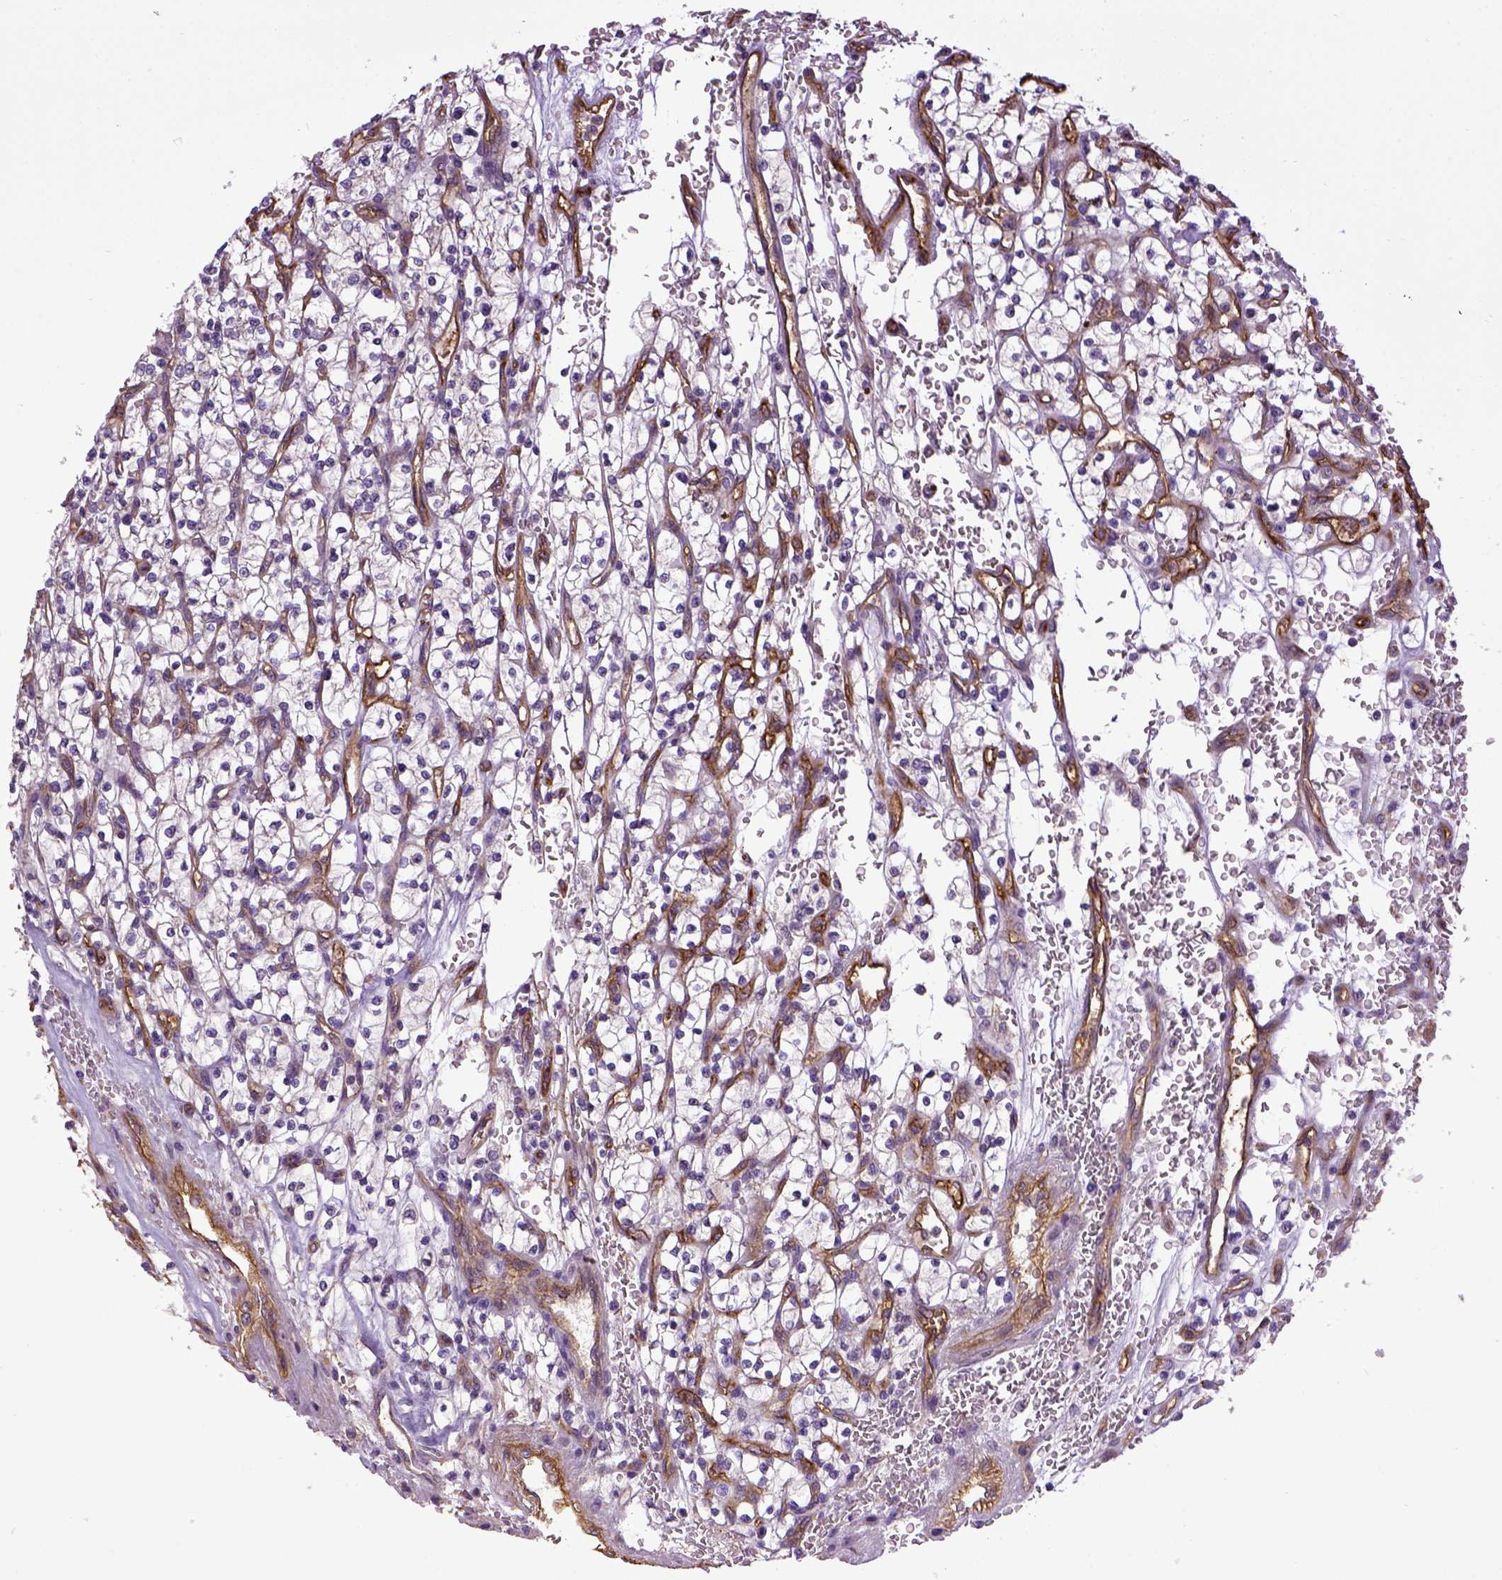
{"staining": {"intensity": "negative", "quantity": "none", "location": "none"}, "tissue": "renal cancer", "cell_type": "Tumor cells", "image_type": "cancer", "snomed": [{"axis": "morphology", "description": "Adenocarcinoma, NOS"}, {"axis": "topography", "description": "Kidney"}], "caption": "A micrograph of renal cancer (adenocarcinoma) stained for a protein exhibits no brown staining in tumor cells. (Stains: DAB (3,3'-diaminobenzidine) immunohistochemistry (IHC) with hematoxylin counter stain, Microscopy: brightfield microscopy at high magnification).", "gene": "ENG", "patient": {"sex": "female", "age": 64}}